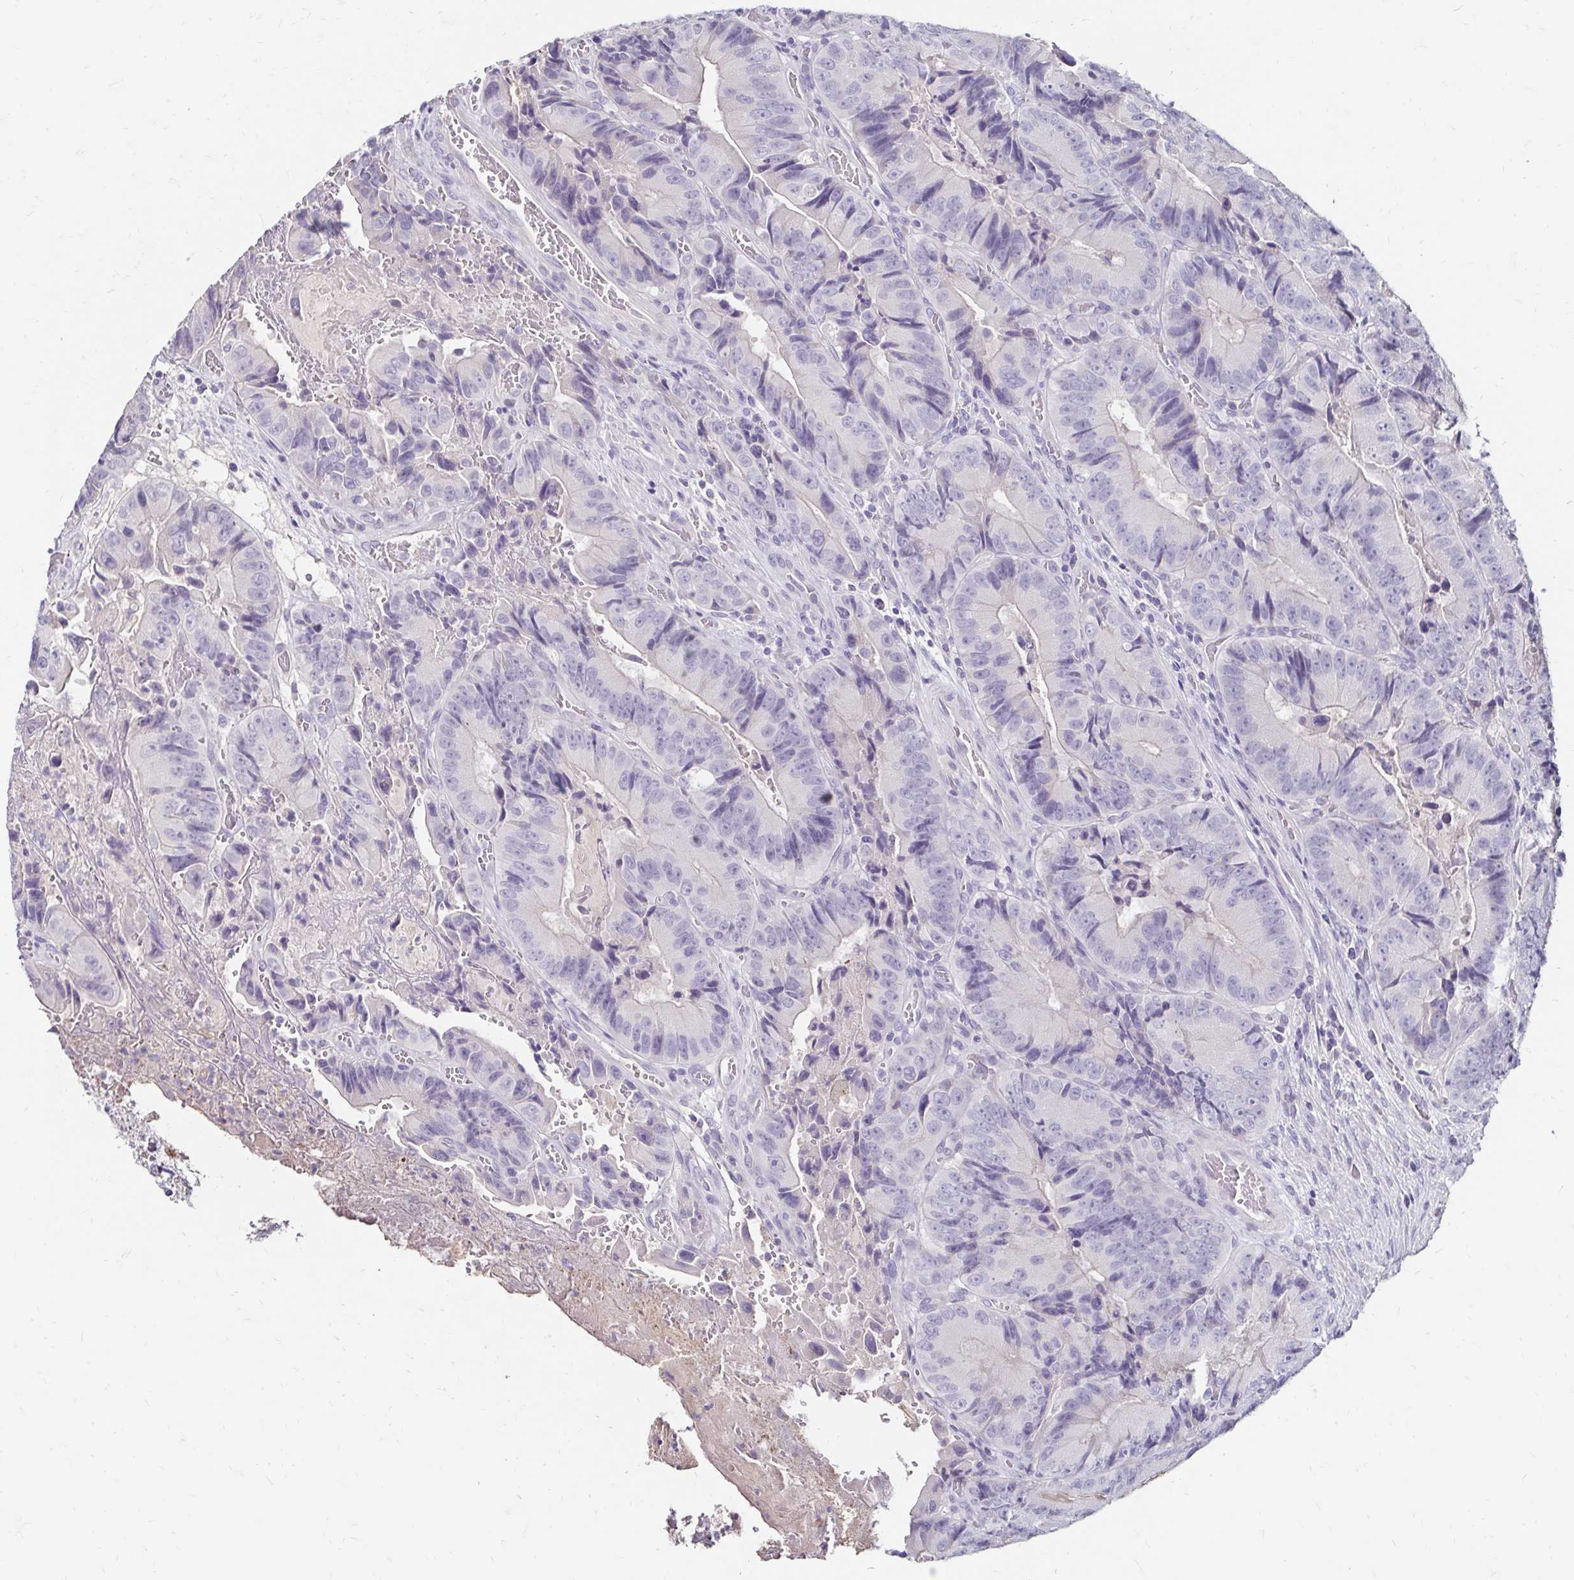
{"staining": {"intensity": "negative", "quantity": "none", "location": "none"}, "tissue": "colorectal cancer", "cell_type": "Tumor cells", "image_type": "cancer", "snomed": [{"axis": "morphology", "description": "Adenocarcinoma, NOS"}, {"axis": "topography", "description": "Colon"}], "caption": "High power microscopy micrograph of an IHC image of colorectal adenocarcinoma, revealing no significant expression in tumor cells.", "gene": "SCG3", "patient": {"sex": "female", "age": 86}}